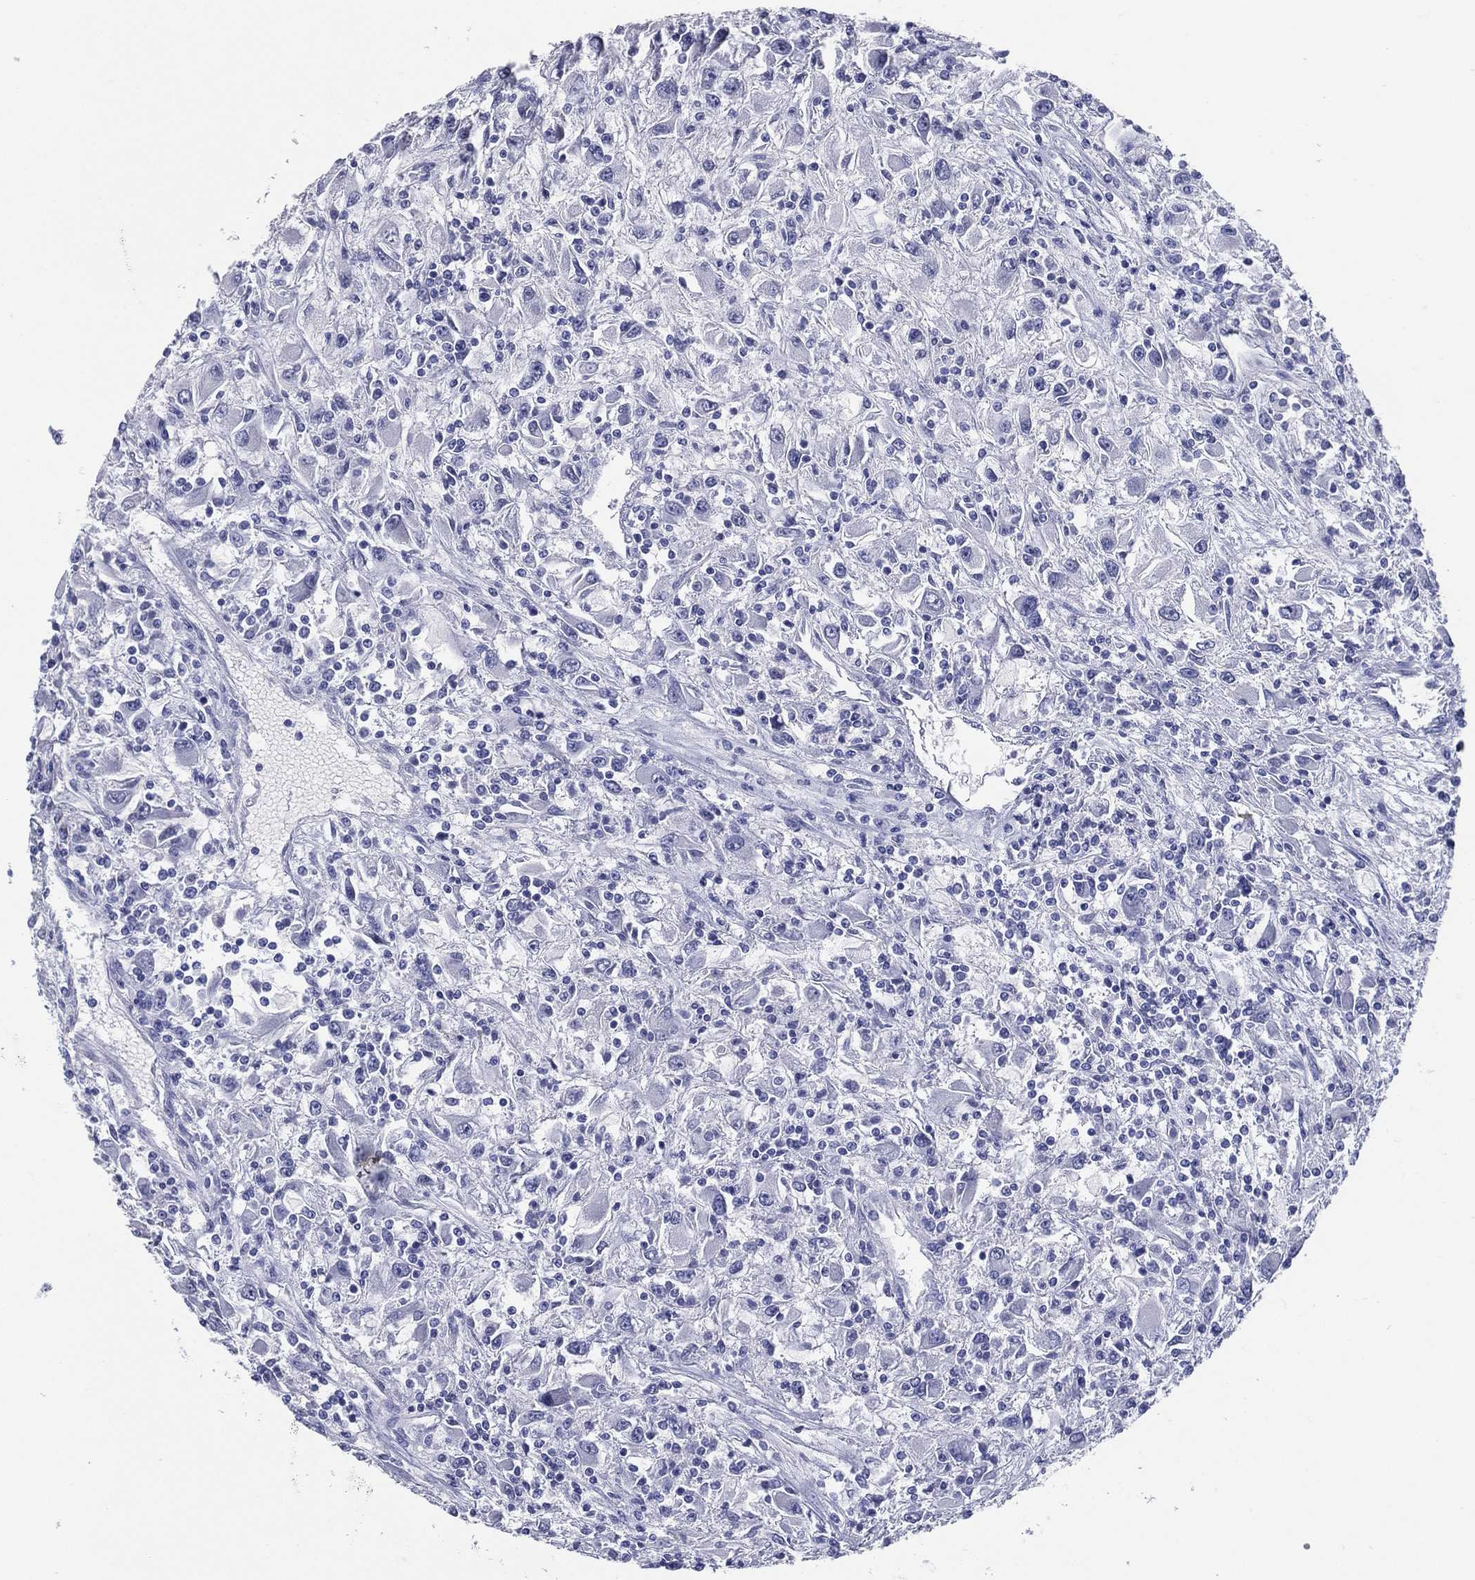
{"staining": {"intensity": "negative", "quantity": "none", "location": "none"}, "tissue": "renal cancer", "cell_type": "Tumor cells", "image_type": "cancer", "snomed": [{"axis": "morphology", "description": "Adenocarcinoma, NOS"}, {"axis": "topography", "description": "Kidney"}], "caption": "IHC micrograph of neoplastic tissue: adenocarcinoma (renal) stained with DAB (3,3'-diaminobenzidine) demonstrates no significant protein positivity in tumor cells.", "gene": "TFAP2A", "patient": {"sex": "female", "age": 67}}